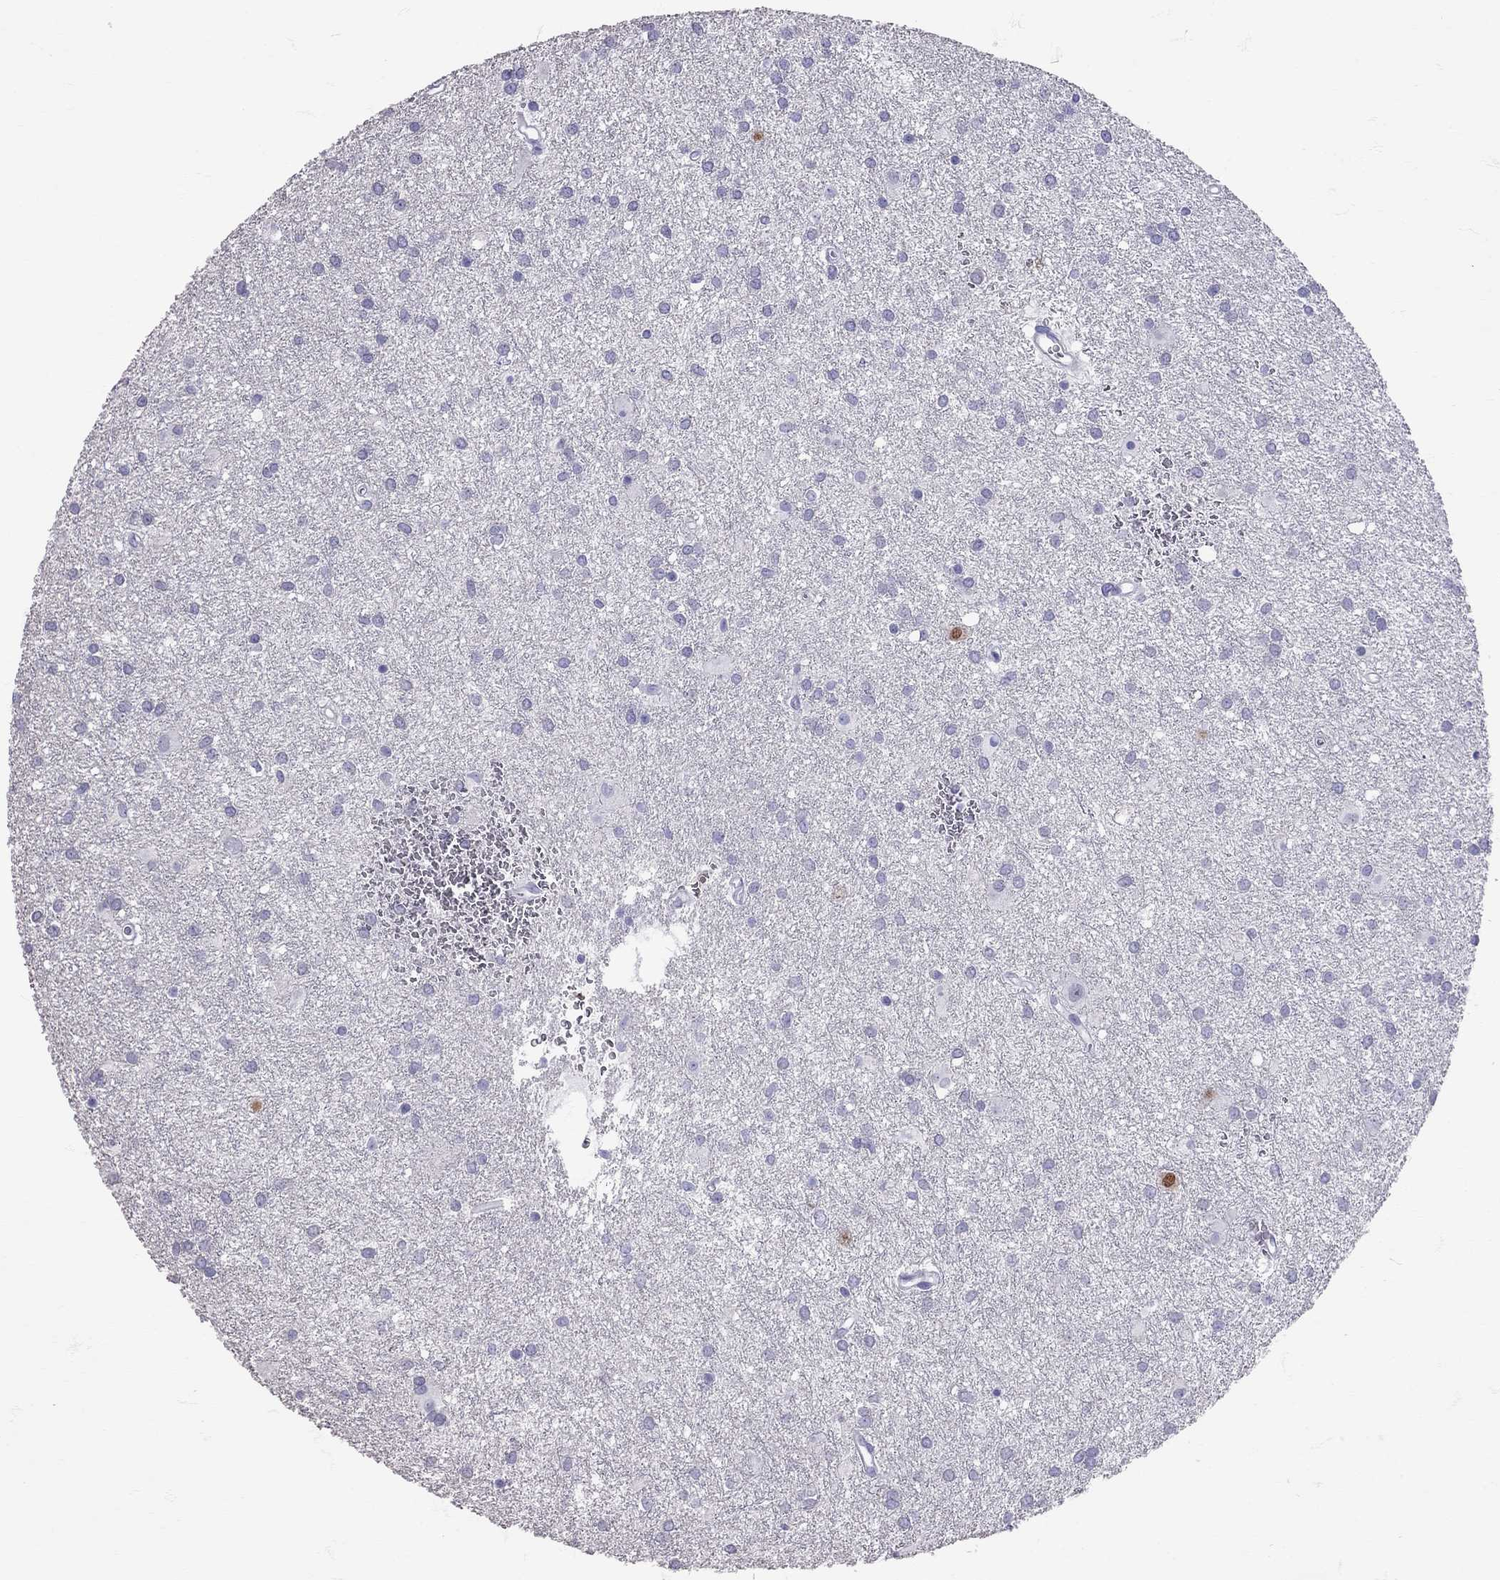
{"staining": {"intensity": "negative", "quantity": "none", "location": "none"}, "tissue": "glioma", "cell_type": "Tumor cells", "image_type": "cancer", "snomed": [{"axis": "morphology", "description": "Glioma, malignant, Low grade"}, {"axis": "topography", "description": "Brain"}], "caption": "Image shows no protein staining in tumor cells of malignant low-grade glioma tissue.", "gene": "TBR1", "patient": {"sex": "male", "age": 58}}